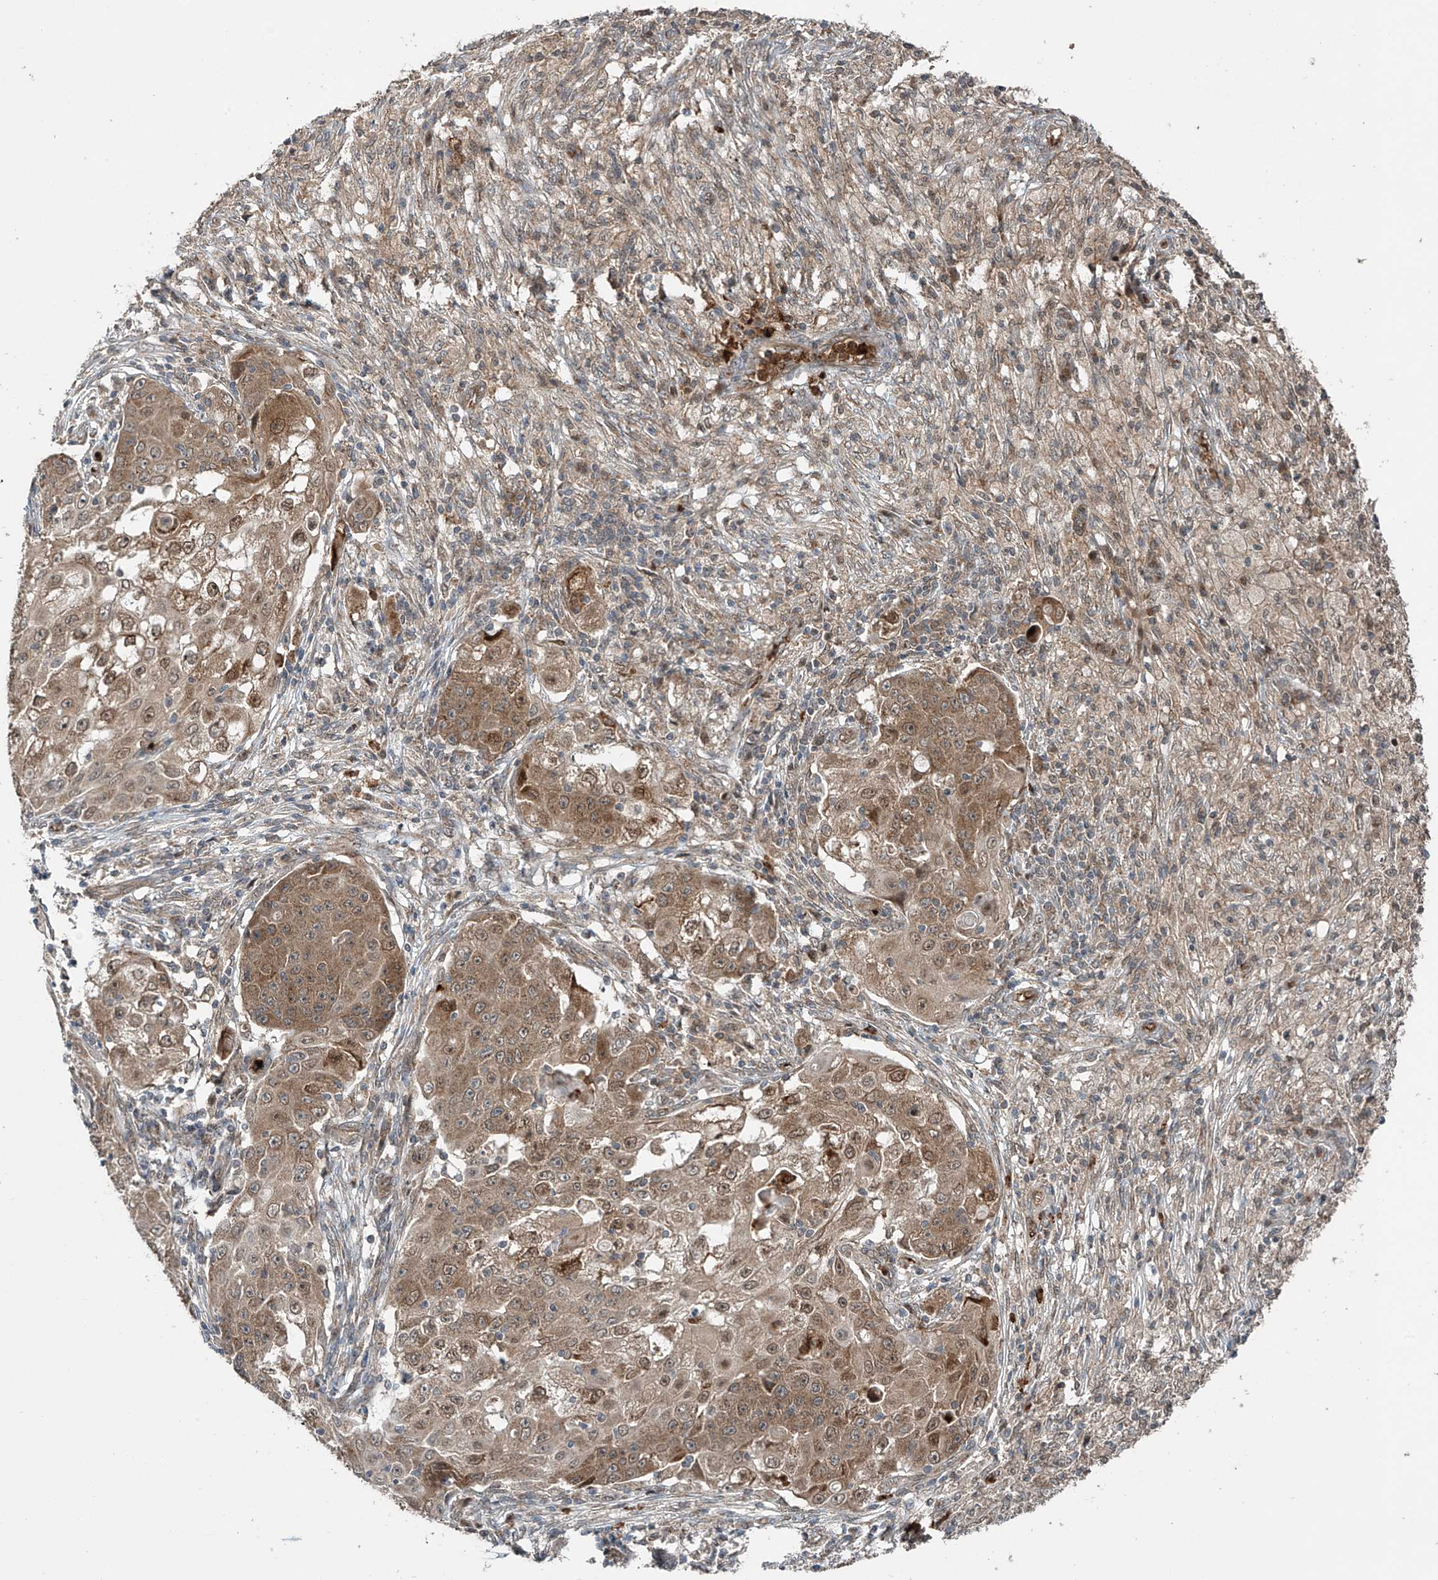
{"staining": {"intensity": "moderate", "quantity": ">75%", "location": "cytoplasmic/membranous,nuclear"}, "tissue": "ovarian cancer", "cell_type": "Tumor cells", "image_type": "cancer", "snomed": [{"axis": "morphology", "description": "Carcinoma, endometroid"}, {"axis": "topography", "description": "Ovary"}], "caption": "A high-resolution histopathology image shows IHC staining of ovarian cancer (endometroid carcinoma), which exhibits moderate cytoplasmic/membranous and nuclear positivity in approximately >75% of tumor cells.", "gene": "ZDHHC9", "patient": {"sex": "female", "age": 42}}